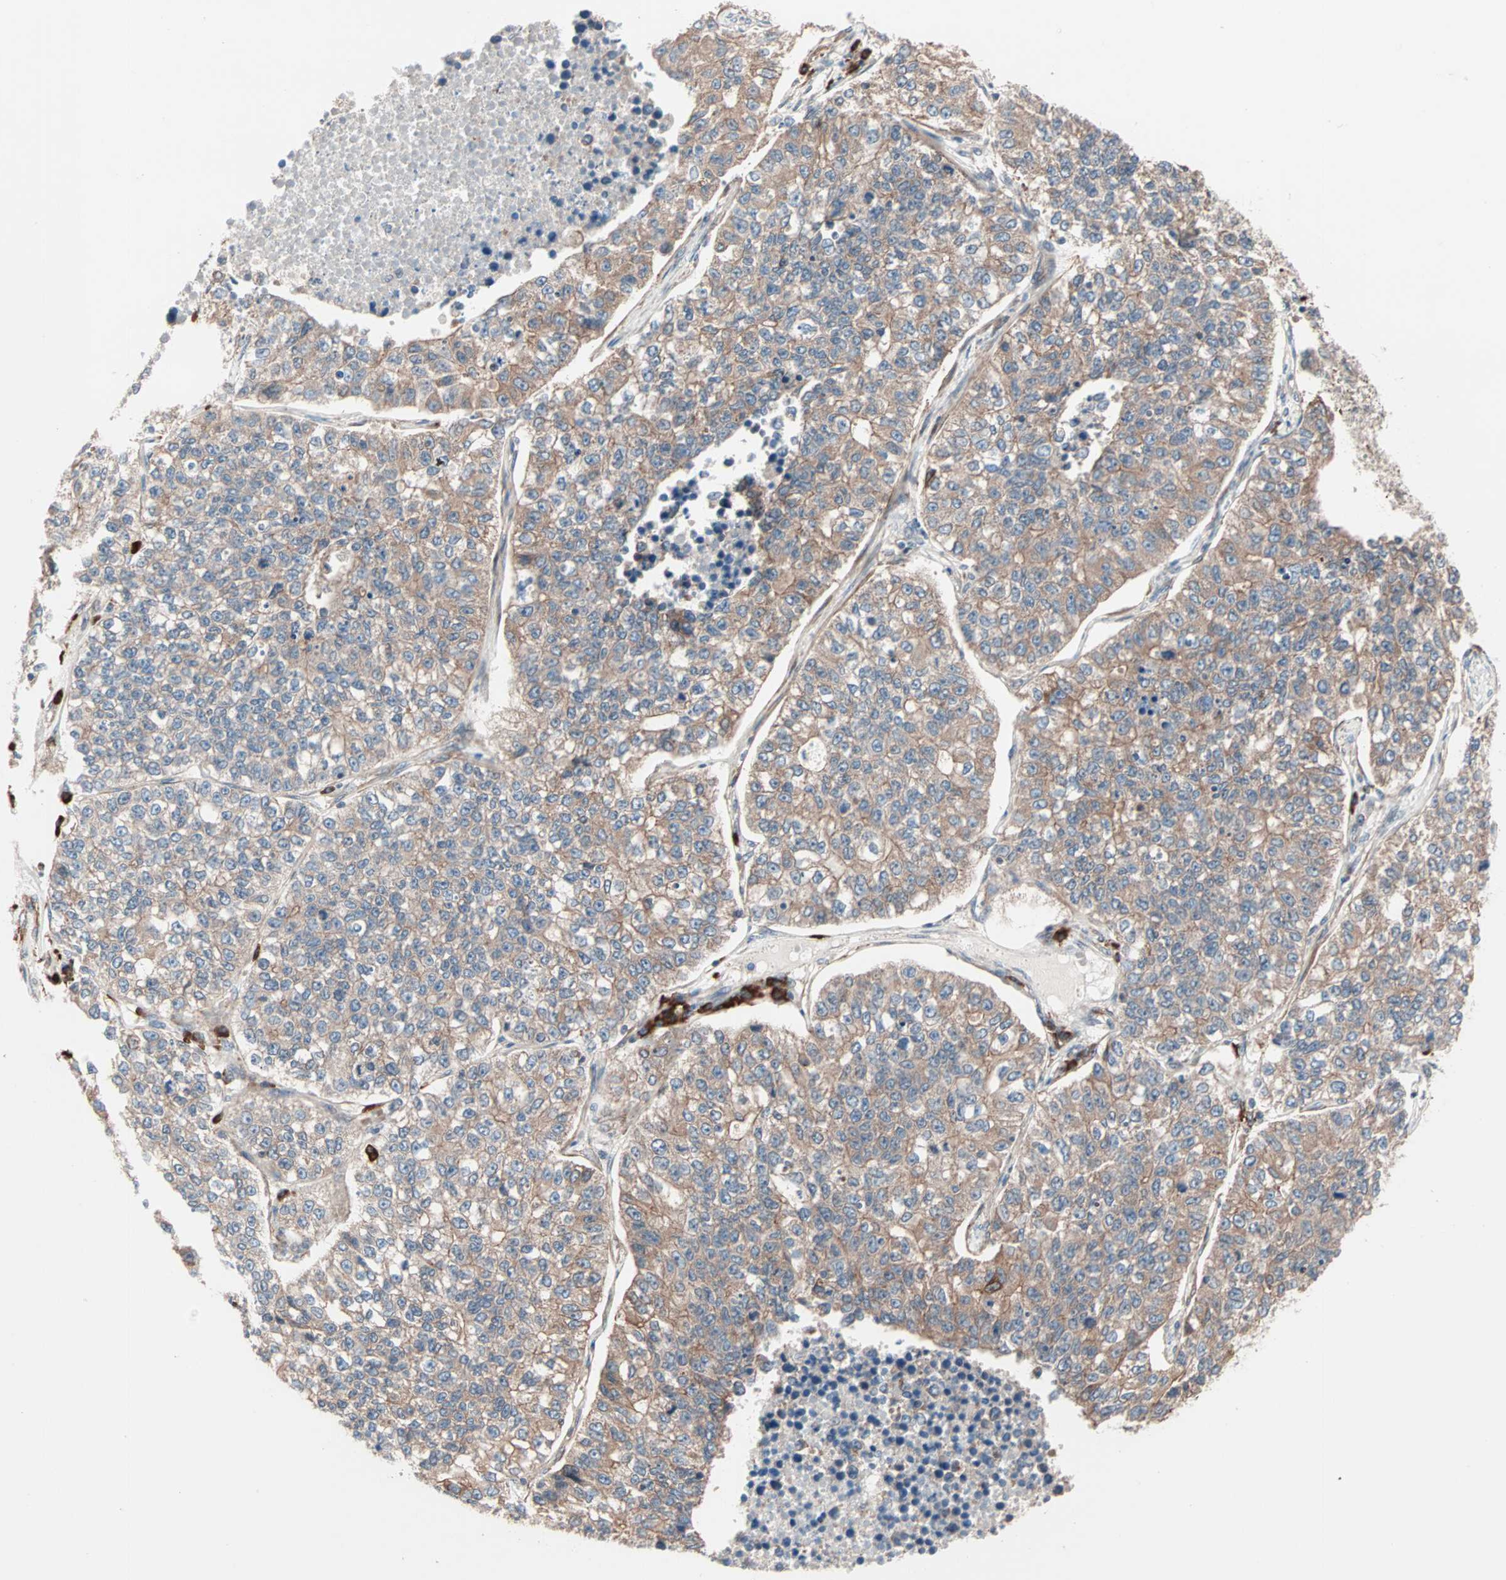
{"staining": {"intensity": "weak", "quantity": ">75%", "location": "cytoplasmic/membranous"}, "tissue": "lung cancer", "cell_type": "Tumor cells", "image_type": "cancer", "snomed": [{"axis": "morphology", "description": "Adenocarcinoma, NOS"}, {"axis": "topography", "description": "Lung"}], "caption": "About >75% of tumor cells in human lung adenocarcinoma exhibit weak cytoplasmic/membranous protein expression as visualized by brown immunohistochemical staining.", "gene": "ALG5", "patient": {"sex": "male", "age": 49}}